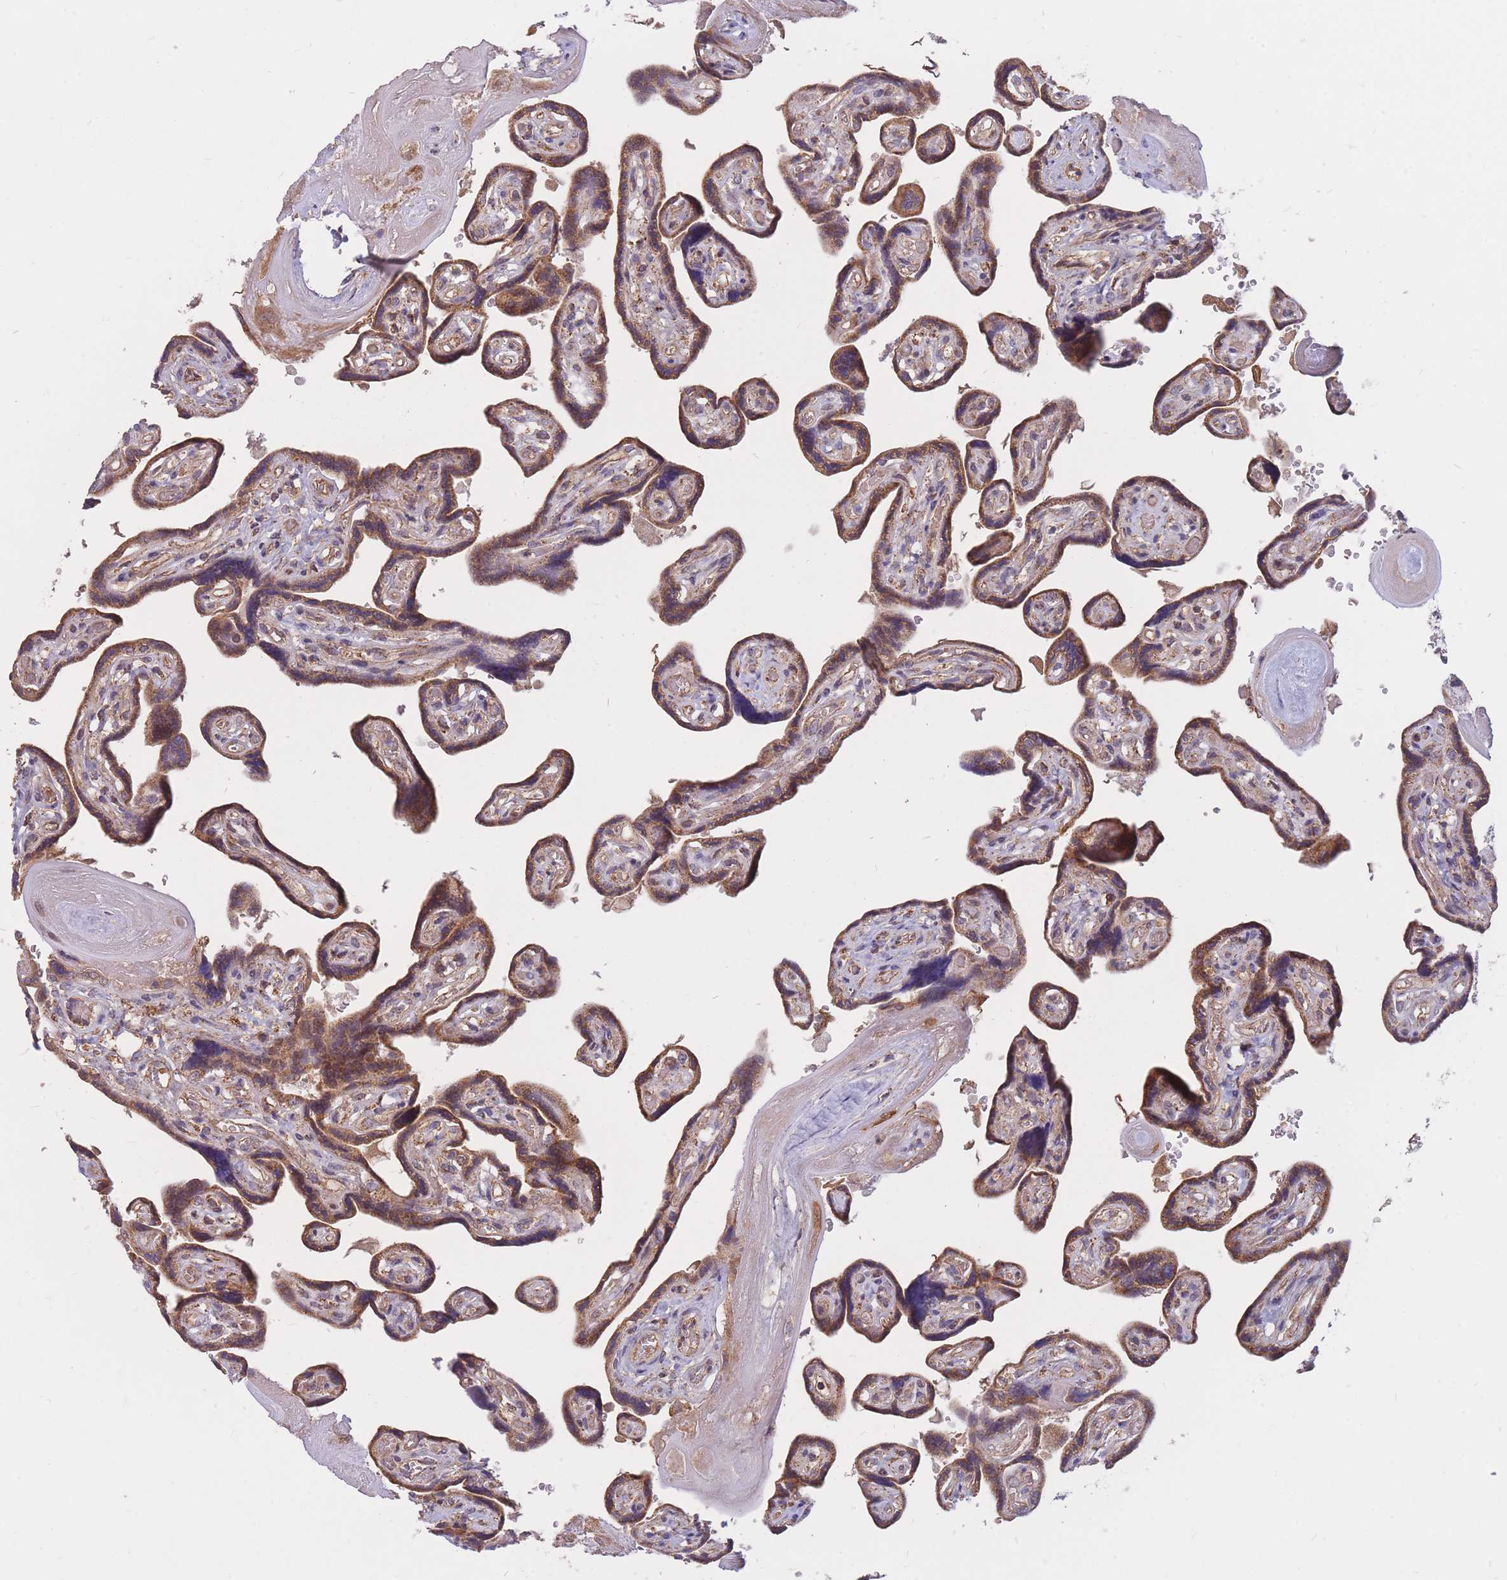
{"staining": {"intensity": "moderate", "quantity": ">75%", "location": "cytoplasmic/membranous"}, "tissue": "placenta", "cell_type": "Trophoblastic cells", "image_type": "normal", "snomed": [{"axis": "morphology", "description": "Normal tissue, NOS"}, {"axis": "topography", "description": "Placenta"}], "caption": "Immunohistochemistry micrograph of benign placenta: human placenta stained using immunohistochemistry (IHC) reveals medium levels of moderate protein expression localized specifically in the cytoplasmic/membranous of trophoblastic cells, appearing as a cytoplasmic/membranous brown color.", "gene": "PTPMT1", "patient": {"sex": "female", "age": 32}}